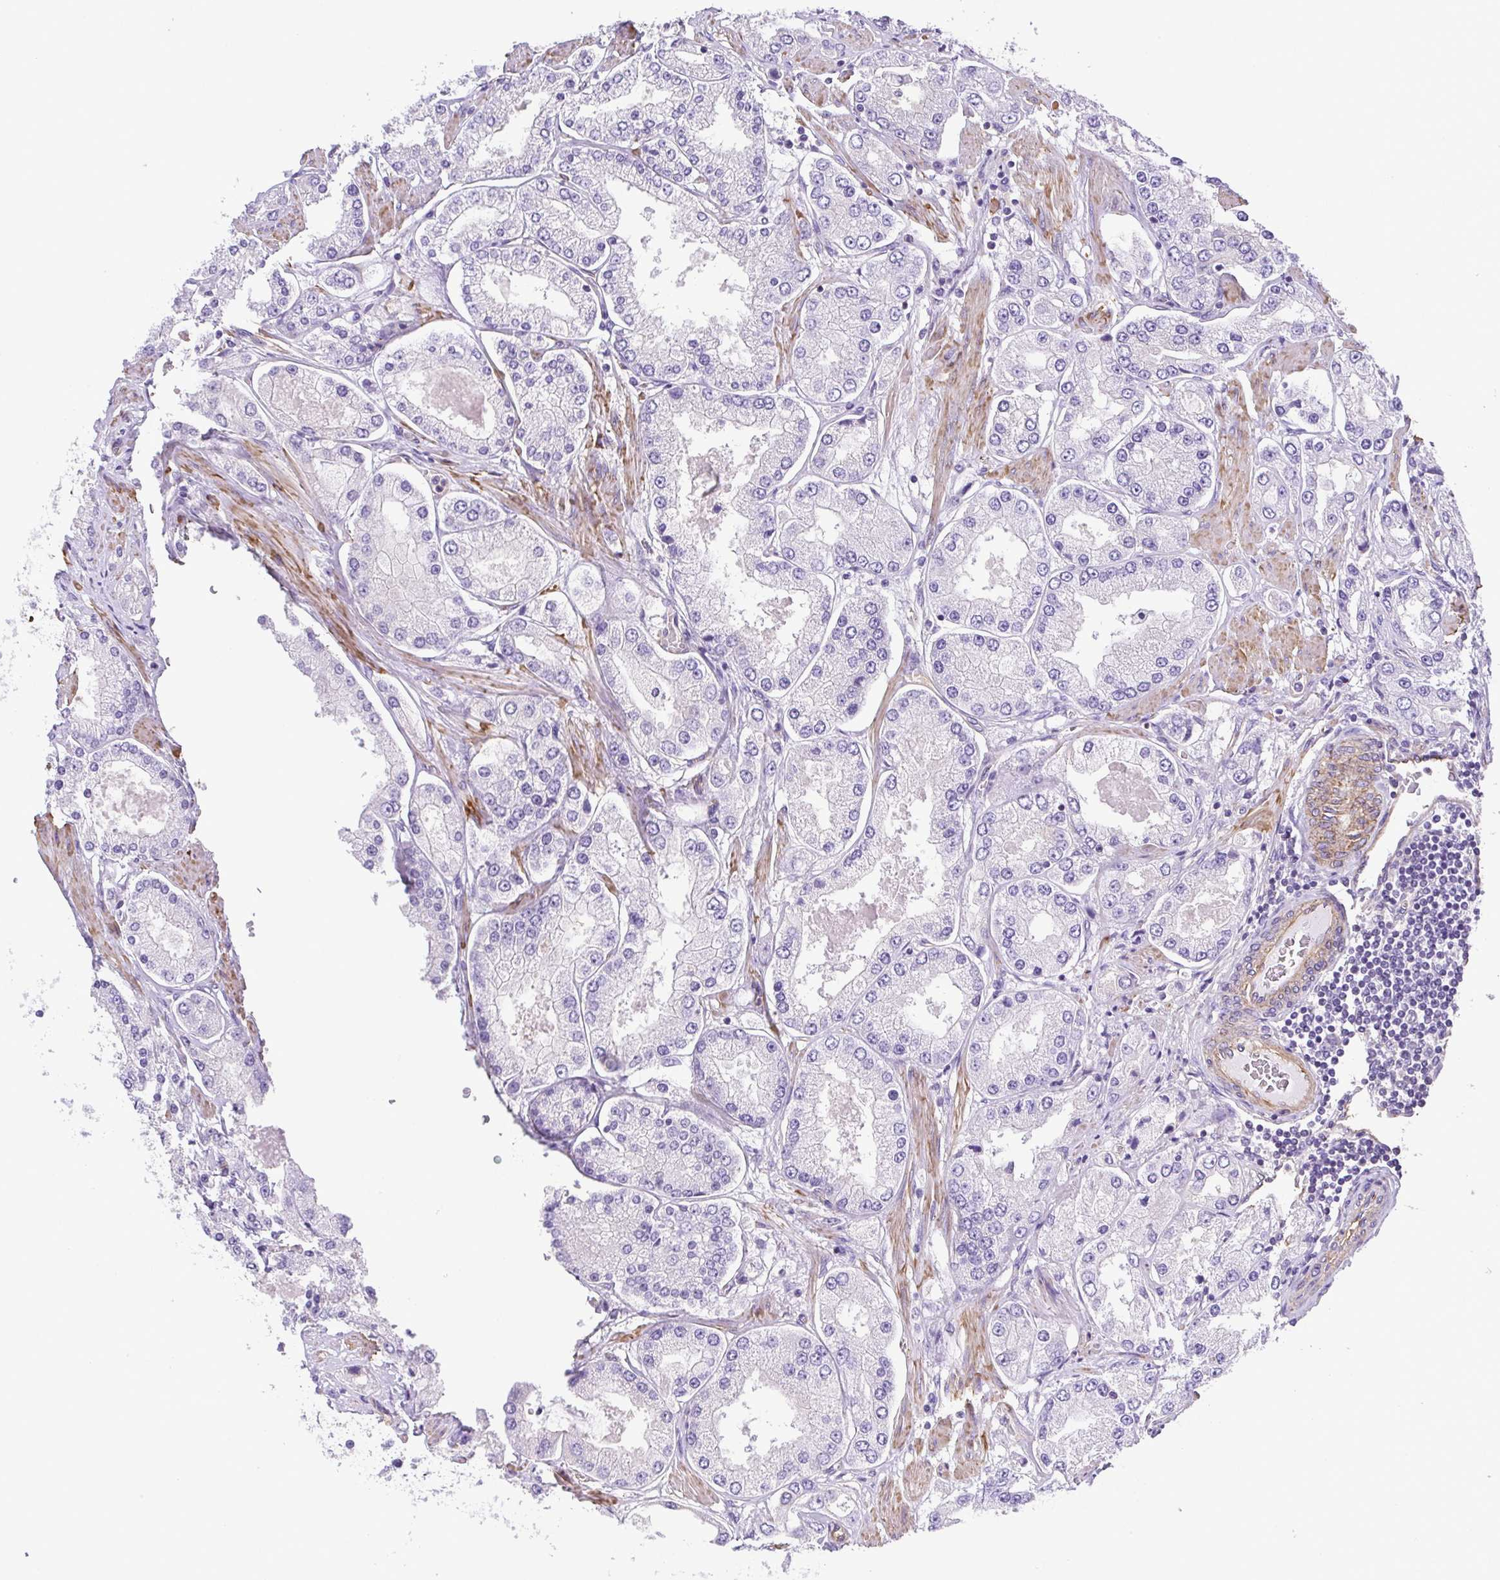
{"staining": {"intensity": "negative", "quantity": "none", "location": "none"}, "tissue": "prostate cancer", "cell_type": "Tumor cells", "image_type": "cancer", "snomed": [{"axis": "morphology", "description": "Adenocarcinoma, High grade"}, {"axis": "topography", "description": "Prostate"}], "caption": "Prostate high-grade adenocarcinoma was stained to show a protein in brown. There is no significant staining in tumor cells. (Immunohistochemistry, brightfield microscopy, high magnification).", "gene": "MYL6", "patient": {"sex": "male", "age": 69}}